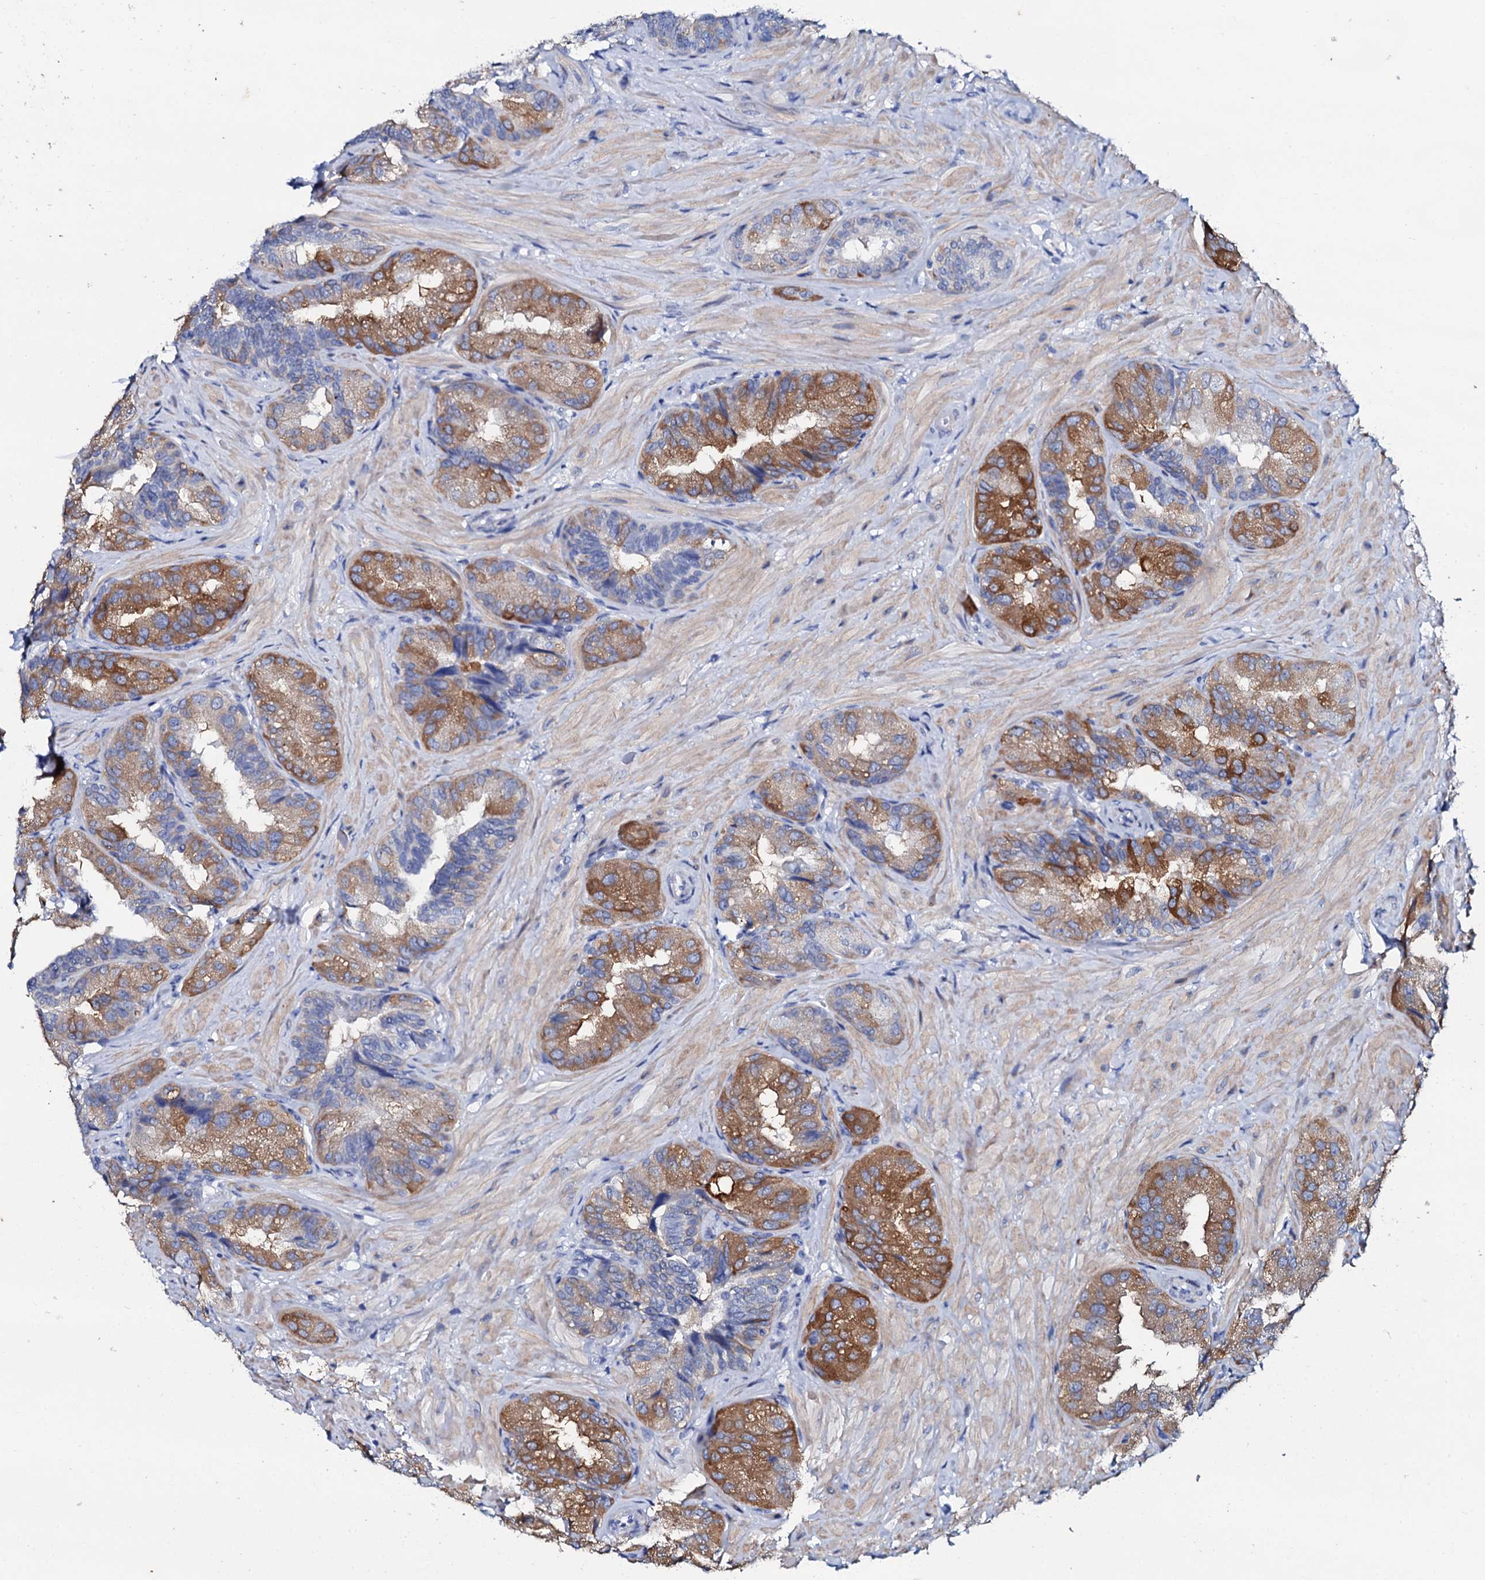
{"staining": {"intensity": "moderate", "quantity": ">75%", "location": "cytoplasmic/membranous"}, "tissue": "seminal vesicle", "cell_type": "Glandular cells", "image_type": "normal", "snomed": [{"axis": "morphology", "description": "Normal tissue, NOS"}, {"axis": "topography", "description": "Prostate and seminal vesicle, NOS"}, {"axis": "topography", "description": "Prostate"}, {"axis": "topography", "description": "Seminal veicle"}], "caption": "Glandular cells demonstrate medium levels of moderate cytoplasmic/membranous positivity in approximately >75% of cells in unremarkable human seminal vesicle.", "gene": "GLB1L3", "patient": {"sex": "male", "age": 67}}